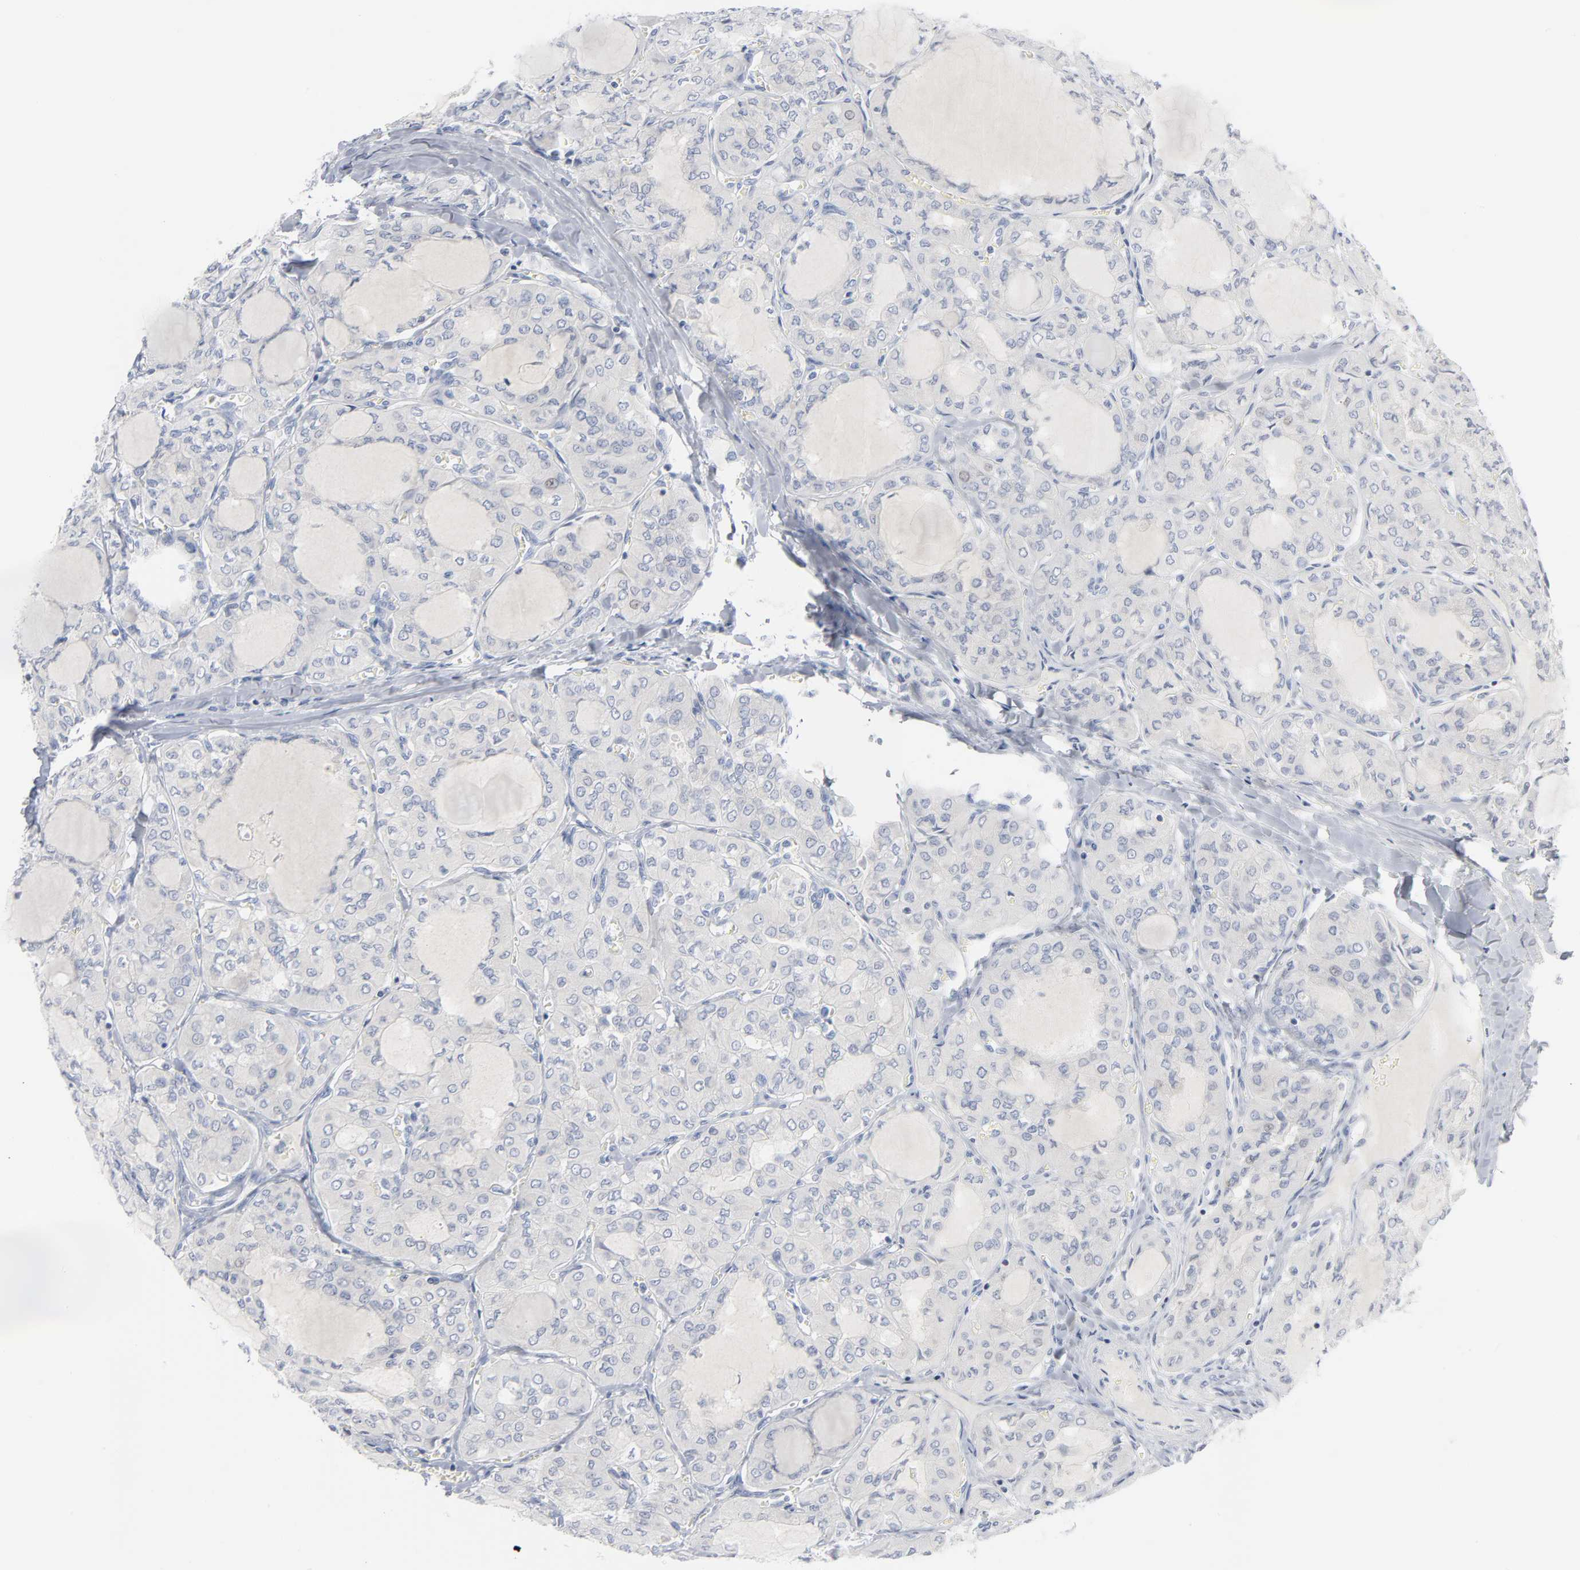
{"staining": {"intensity": "negative", "quantity": "none", "location": "none"}, "tissue": "thyroid cancer", "cell_type": "Tumor cells", "image_type": "cancer", "snomed": [{"axis": "morphology", "description": "Papillary adenocarcinoma, NOS"}, {"axis": "topography", "description": "Thyroid gland"}], "caption": "High power microscopy photomicrograph of an immunohistochemistry histopathology image of thyroid papillary adenocarcinoma, revealing no significant staining in tumor cells.", "gene": "PTK2B", "patient": {"sex": "male", "age": 20}}